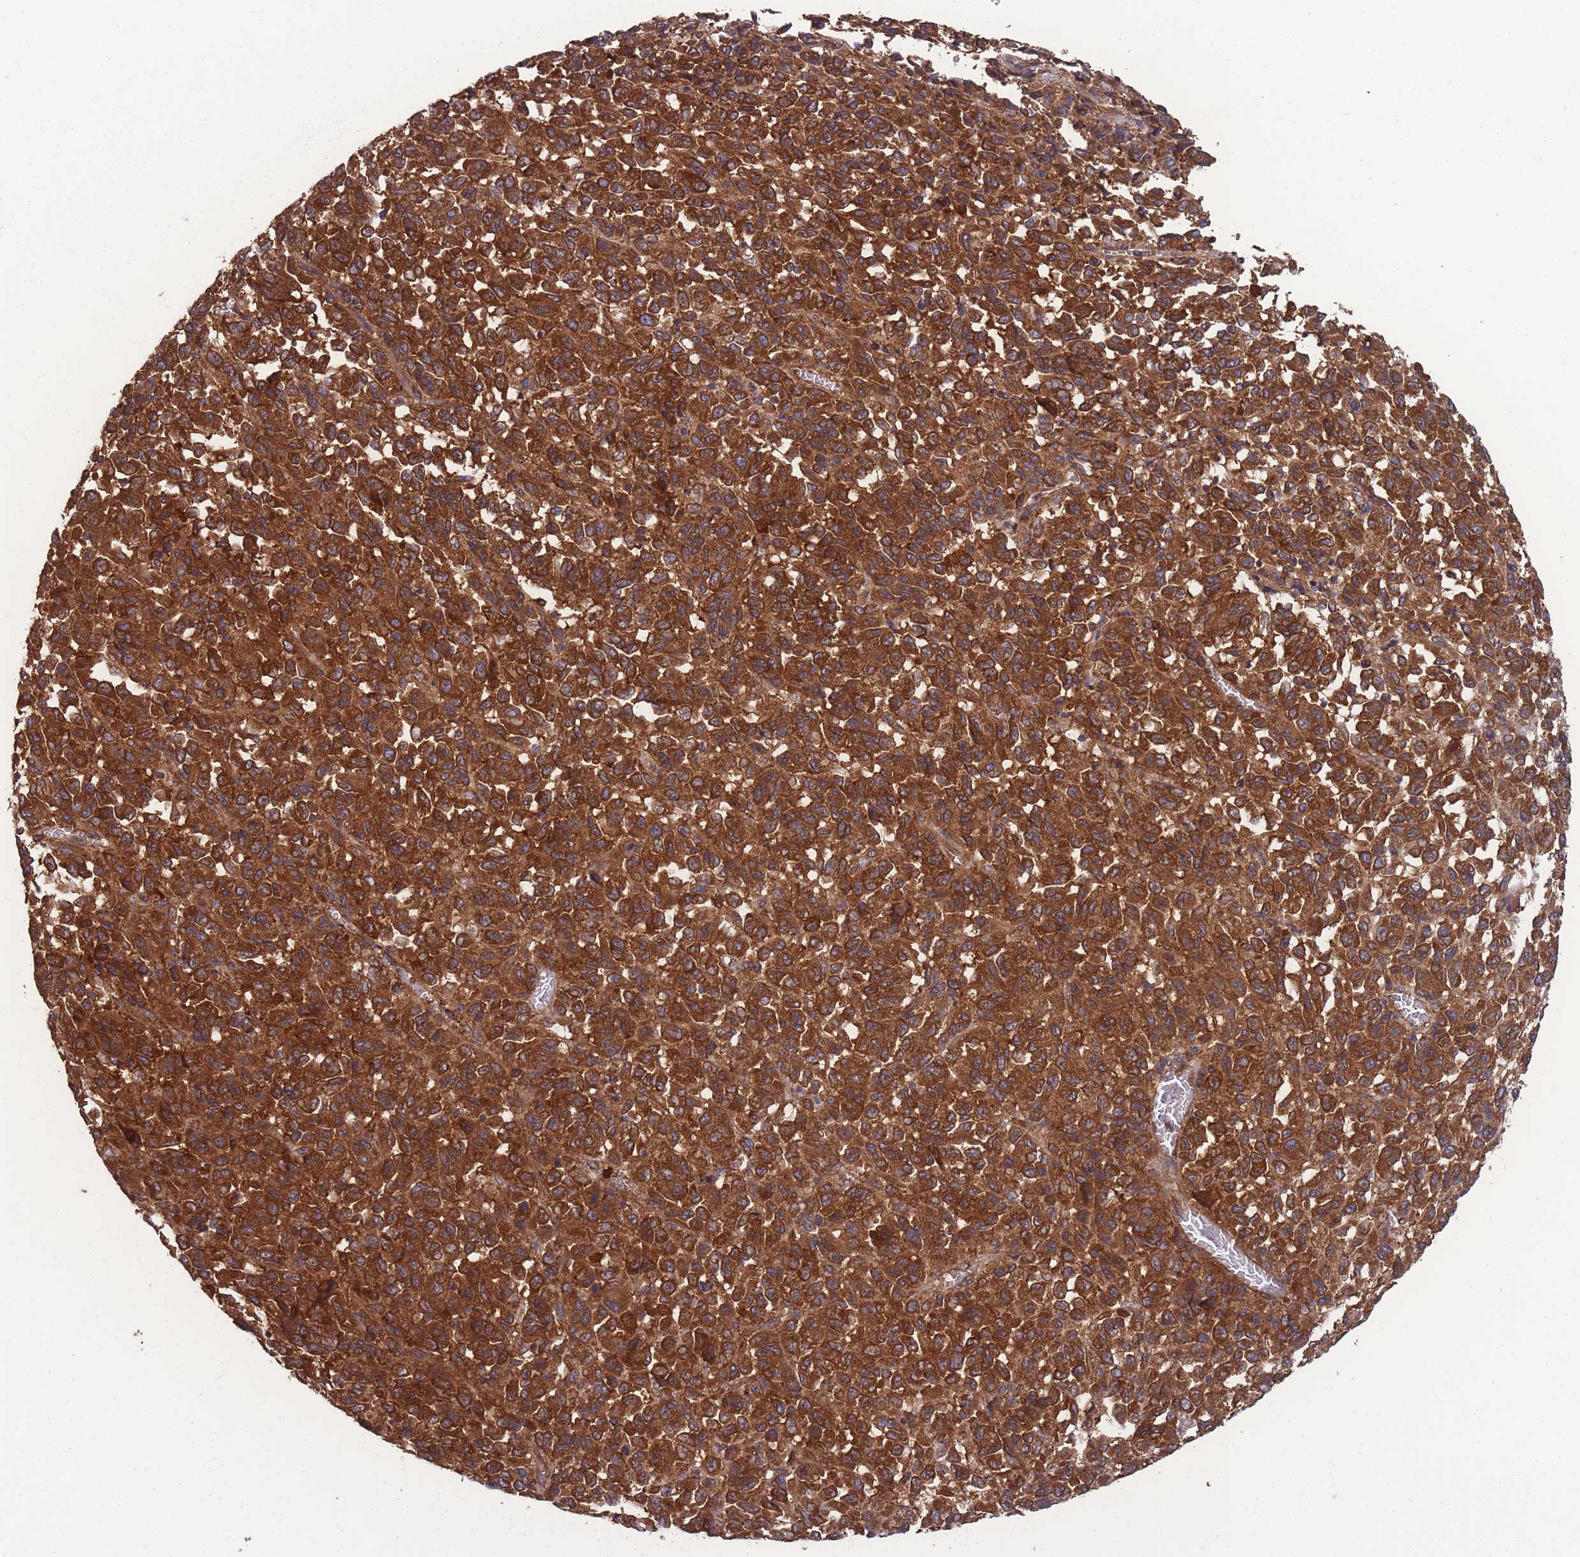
{"staining": {"intensity": "strong", "quantity": ">75%", "location": "cytoplasmic/membranous"}, "tissue": "melanoma", "cell_type": "Tumor cells", "image_type": "cancer", "snomed": [{"axis": "morphology", "description": "Malignant melanoma, Metastatic site"}, {"axis": "topography", "description": "Lung"}], "caption": "Approximately >75% of tumor cells in malignant melanoma (metastatic site) reveal strong cytoplasmic/membranous protein expression as visualized by brown immunohistochemical staining.", "gene": "ZPR1", "patient": {"sex": "male", "age": 64}}